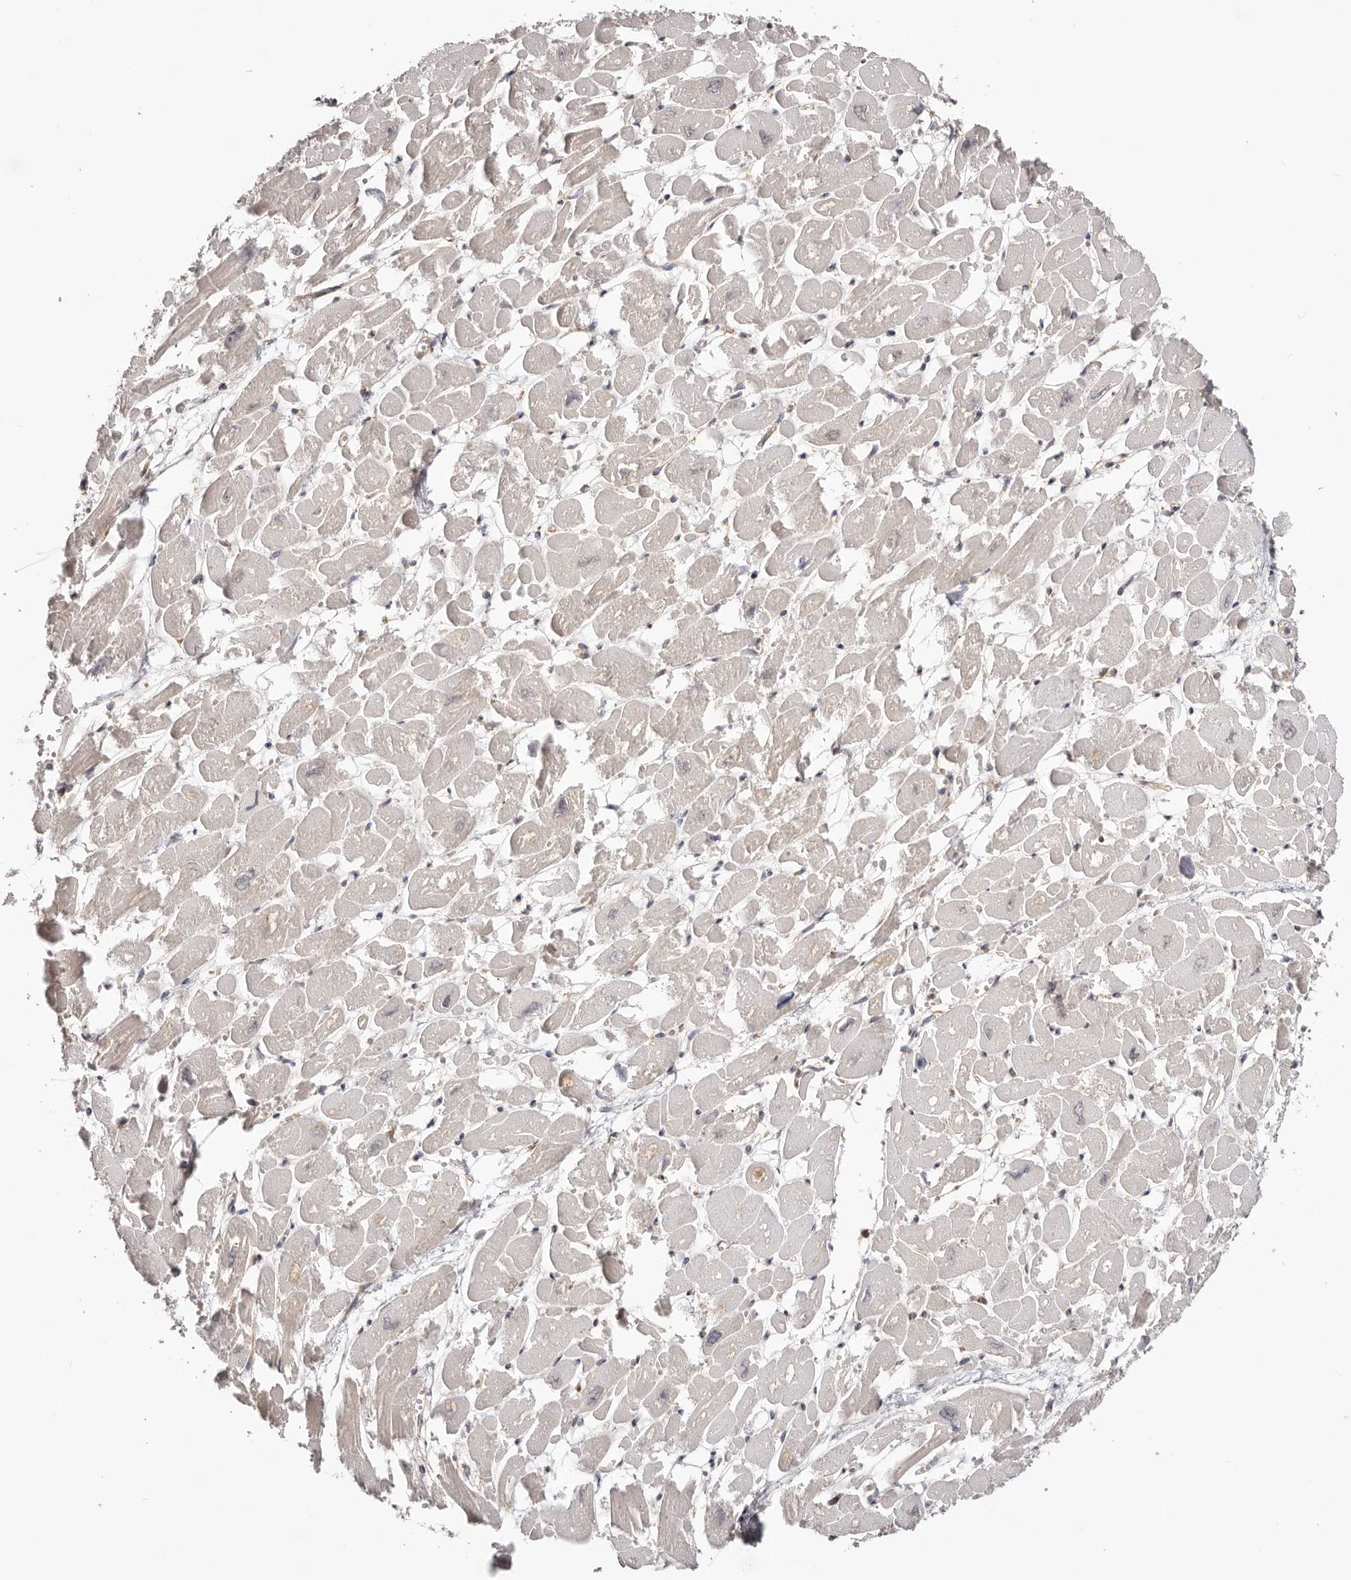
{"staining": {"intensity": "negative", "quantity": "none", "location": "none"}, "tissue": "heart muscle", "cell_type": "Cardiomyocytes", "image_type": "normal", "snomed": [{"axis": "morphology", "description": "Normal tissue, NOS"}, {"axis": "topography", "description": "Heart"}], "caption": "The image reveals no significant expression in cardiomyocytes of heart muscle. (Stains: DAB immunohistochemistry with hematoxylin counter stain, Microscopy: brightfield microscopy at high magnification).", "gene": "EPRS1", "patient": {"sex": "male", "age": 54}}